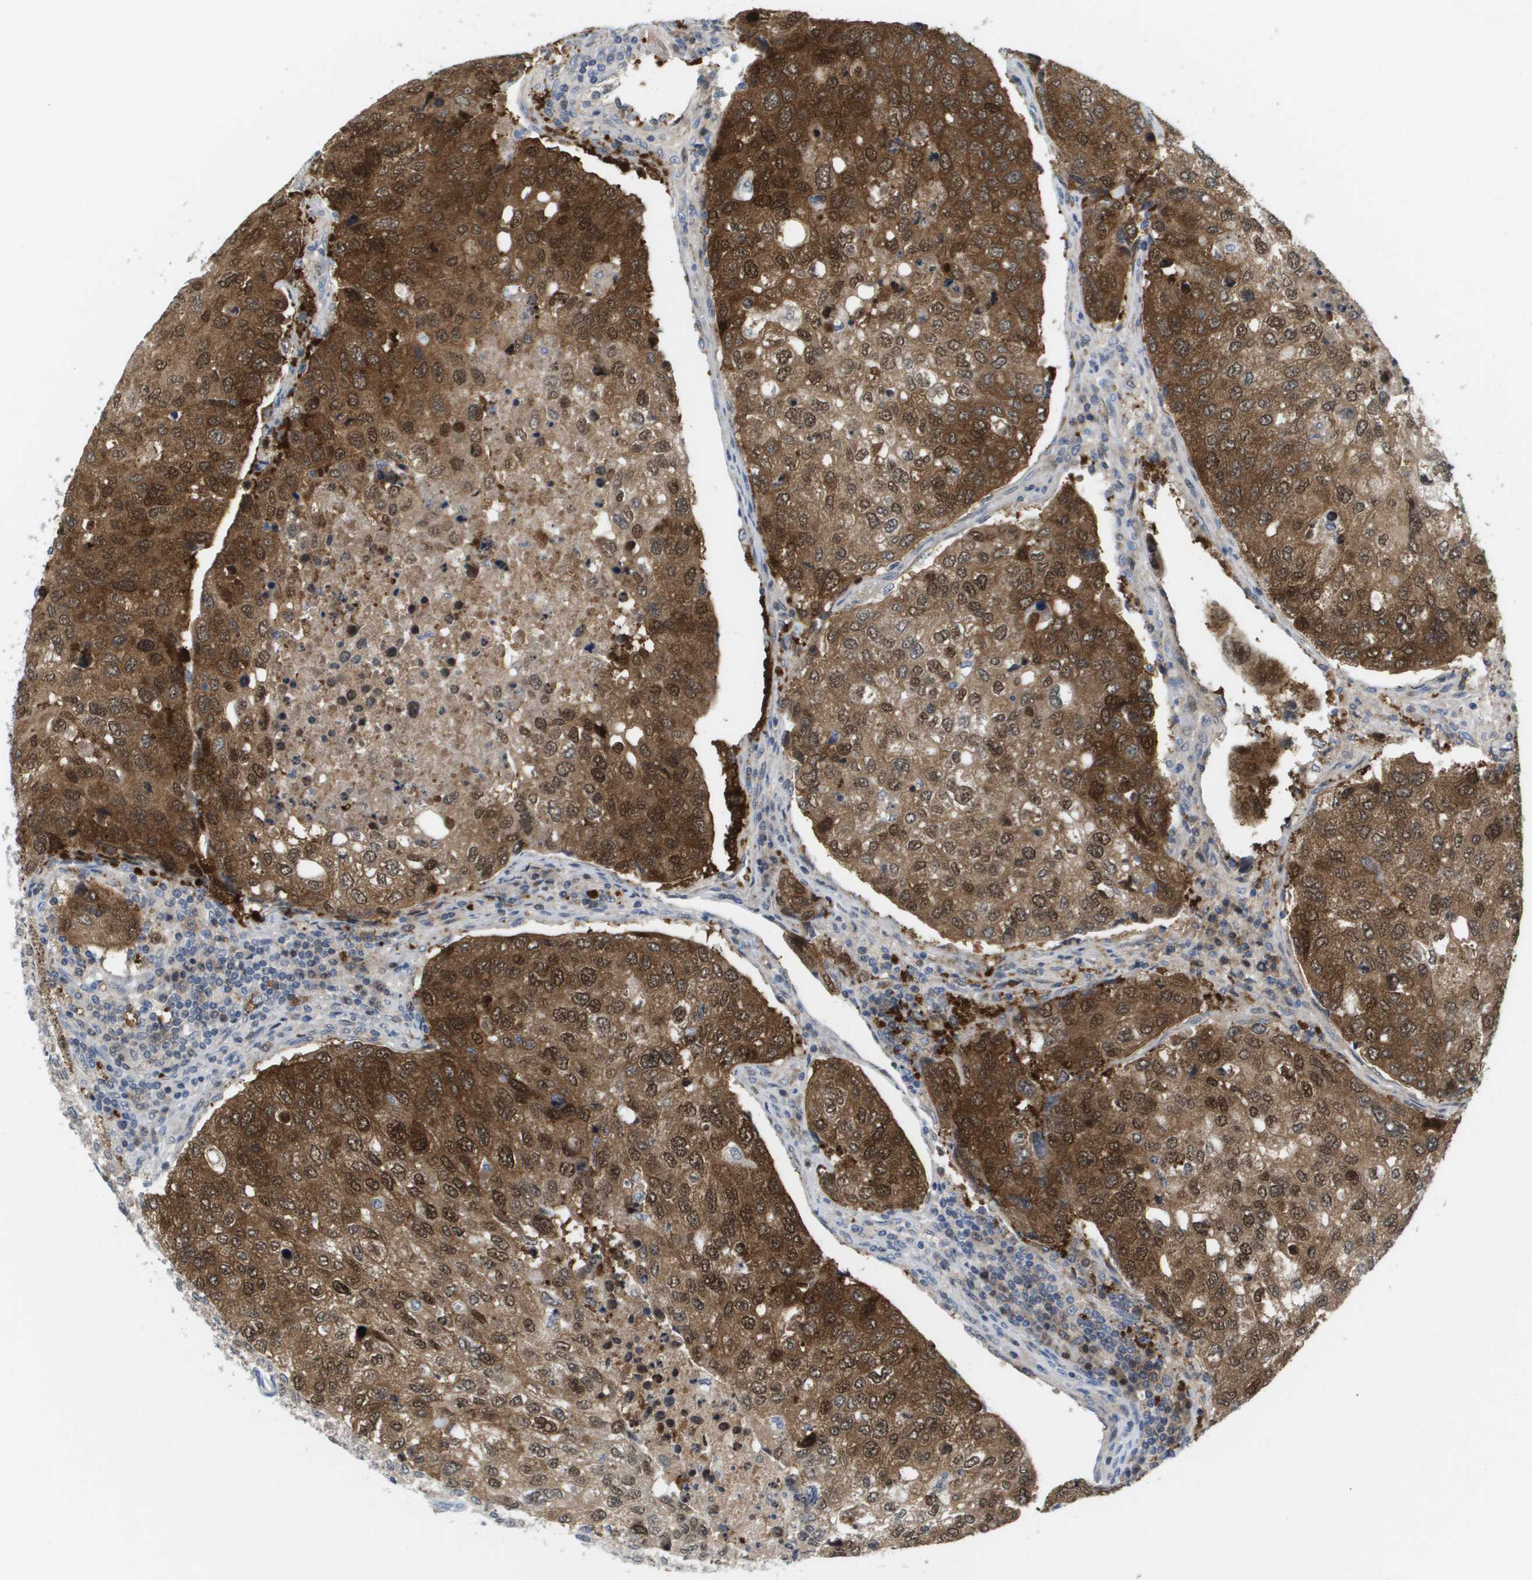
{"staining": {"intensity": "moderate", "quantity": ">75%", "location": "cytoplasmic/membranous,nuclear"}, "tissue": "urothelial cancer", "cell_type": "Tumor cells", "image_type": "cancer", "snomed": [{"axis": "morphology", "description": "Urothelial carcinoma, High grade"}, {"axis": "topography", "description": "Lymph node"}, {"axis": "topography", "description": "Urinary bladder"}], "caption": "Urothelial cancer stained with DAB (3,3'-diaminobenzidine) immunohistochemistry shows medium levels of moderate cytoplasmic/membranous and nuclear positivity in about >75% of tumor cells.", "gene": "FKBP4", "patient": {"sex": "male", "age": 51}}